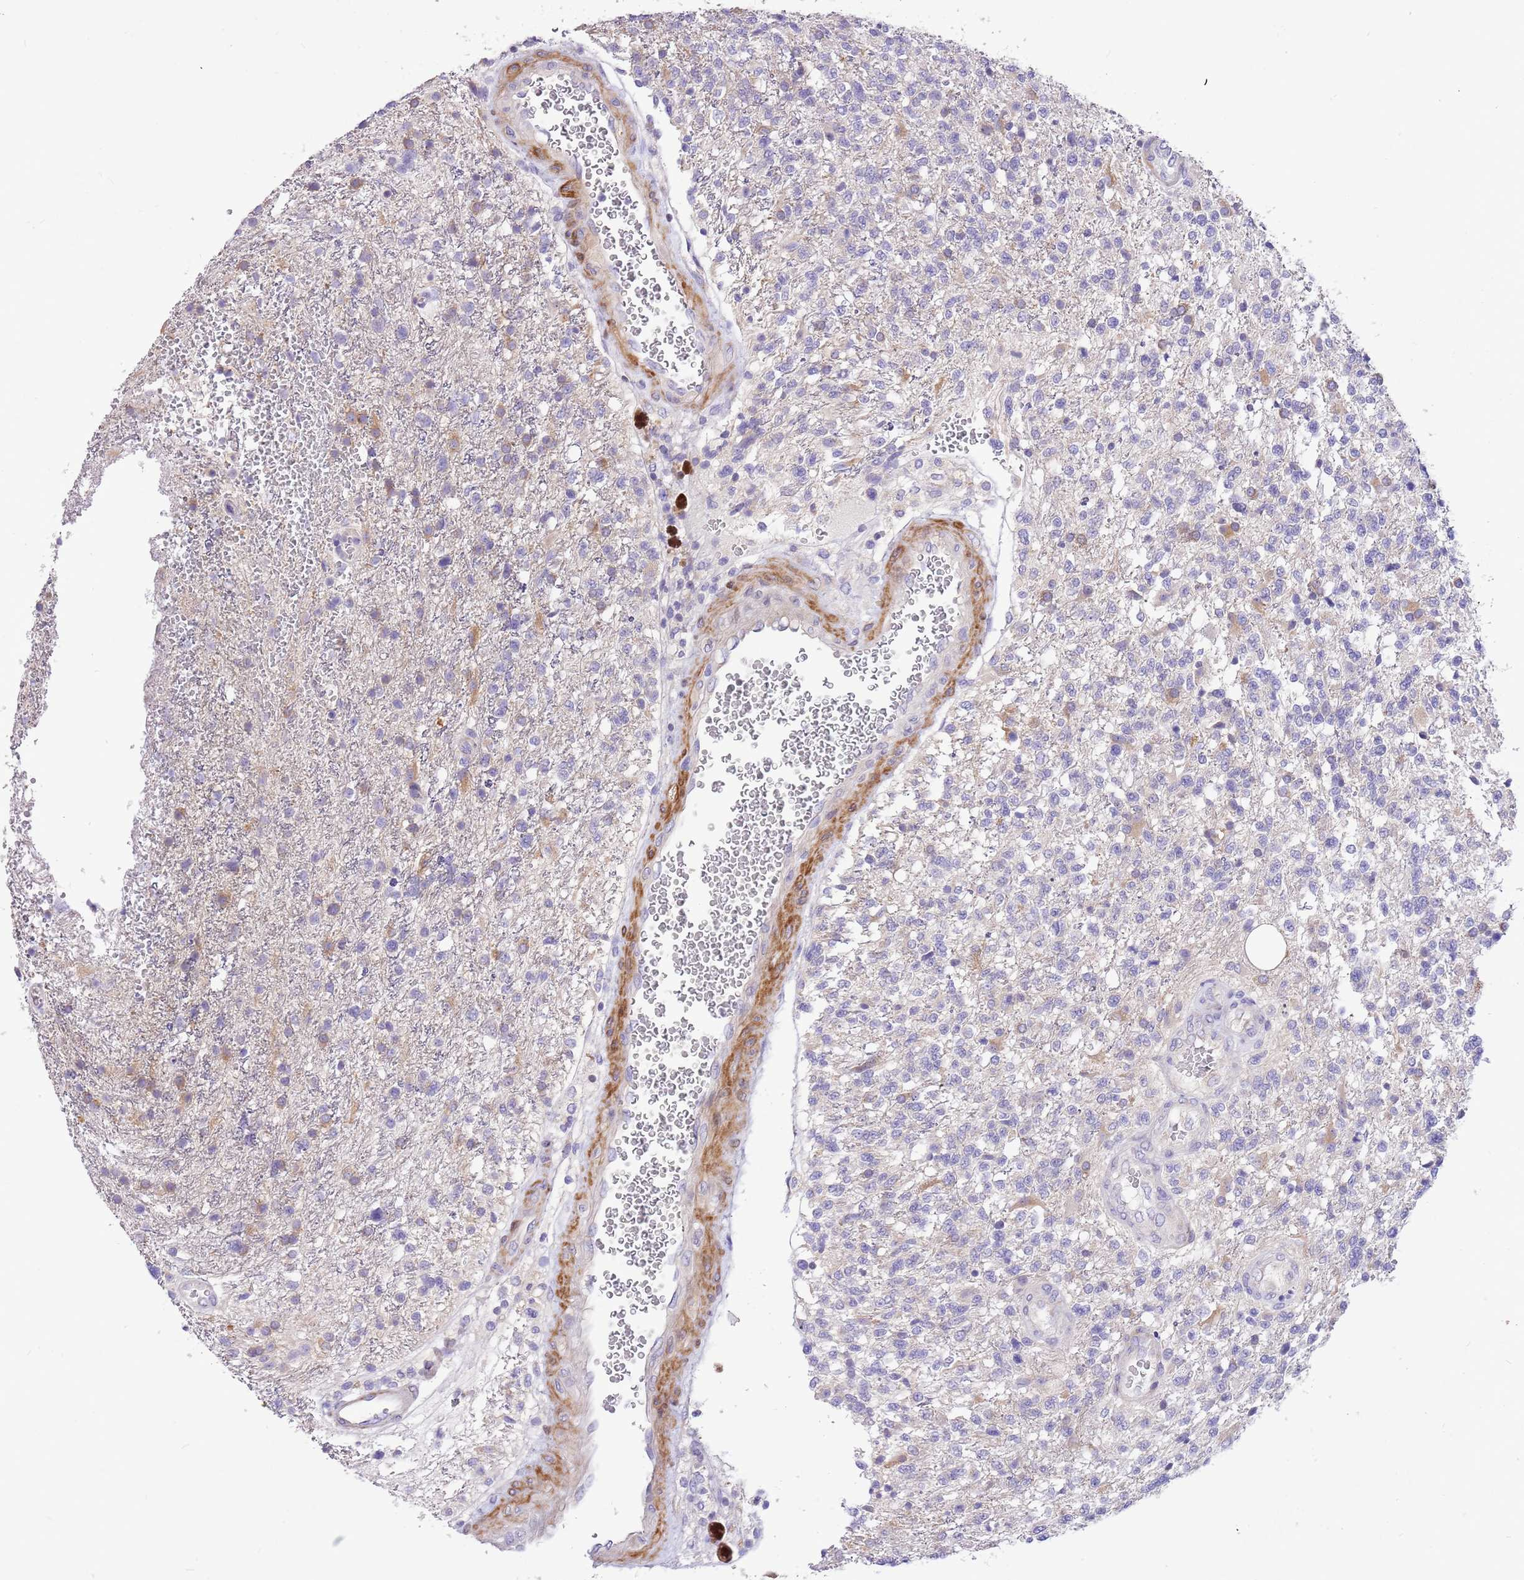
{"staining": {"intensity": "negative", "quantity": "none", "location": "none"}, "tissue": "glioma", "cell_type": "Tumor cells", "image_type": "cancer", "snomed": [{"axis": "morphology", "description": "Glioma, malignant, High grade"}, {"axis": "topography", "description": "Brain"}], "caption": "Malignant glioma (high-grade) was stained to show a protein in brown. There is no significant expression in tumor cells.", "gene": "GLCE", "patient": {"sex": "male", "age": 56}}